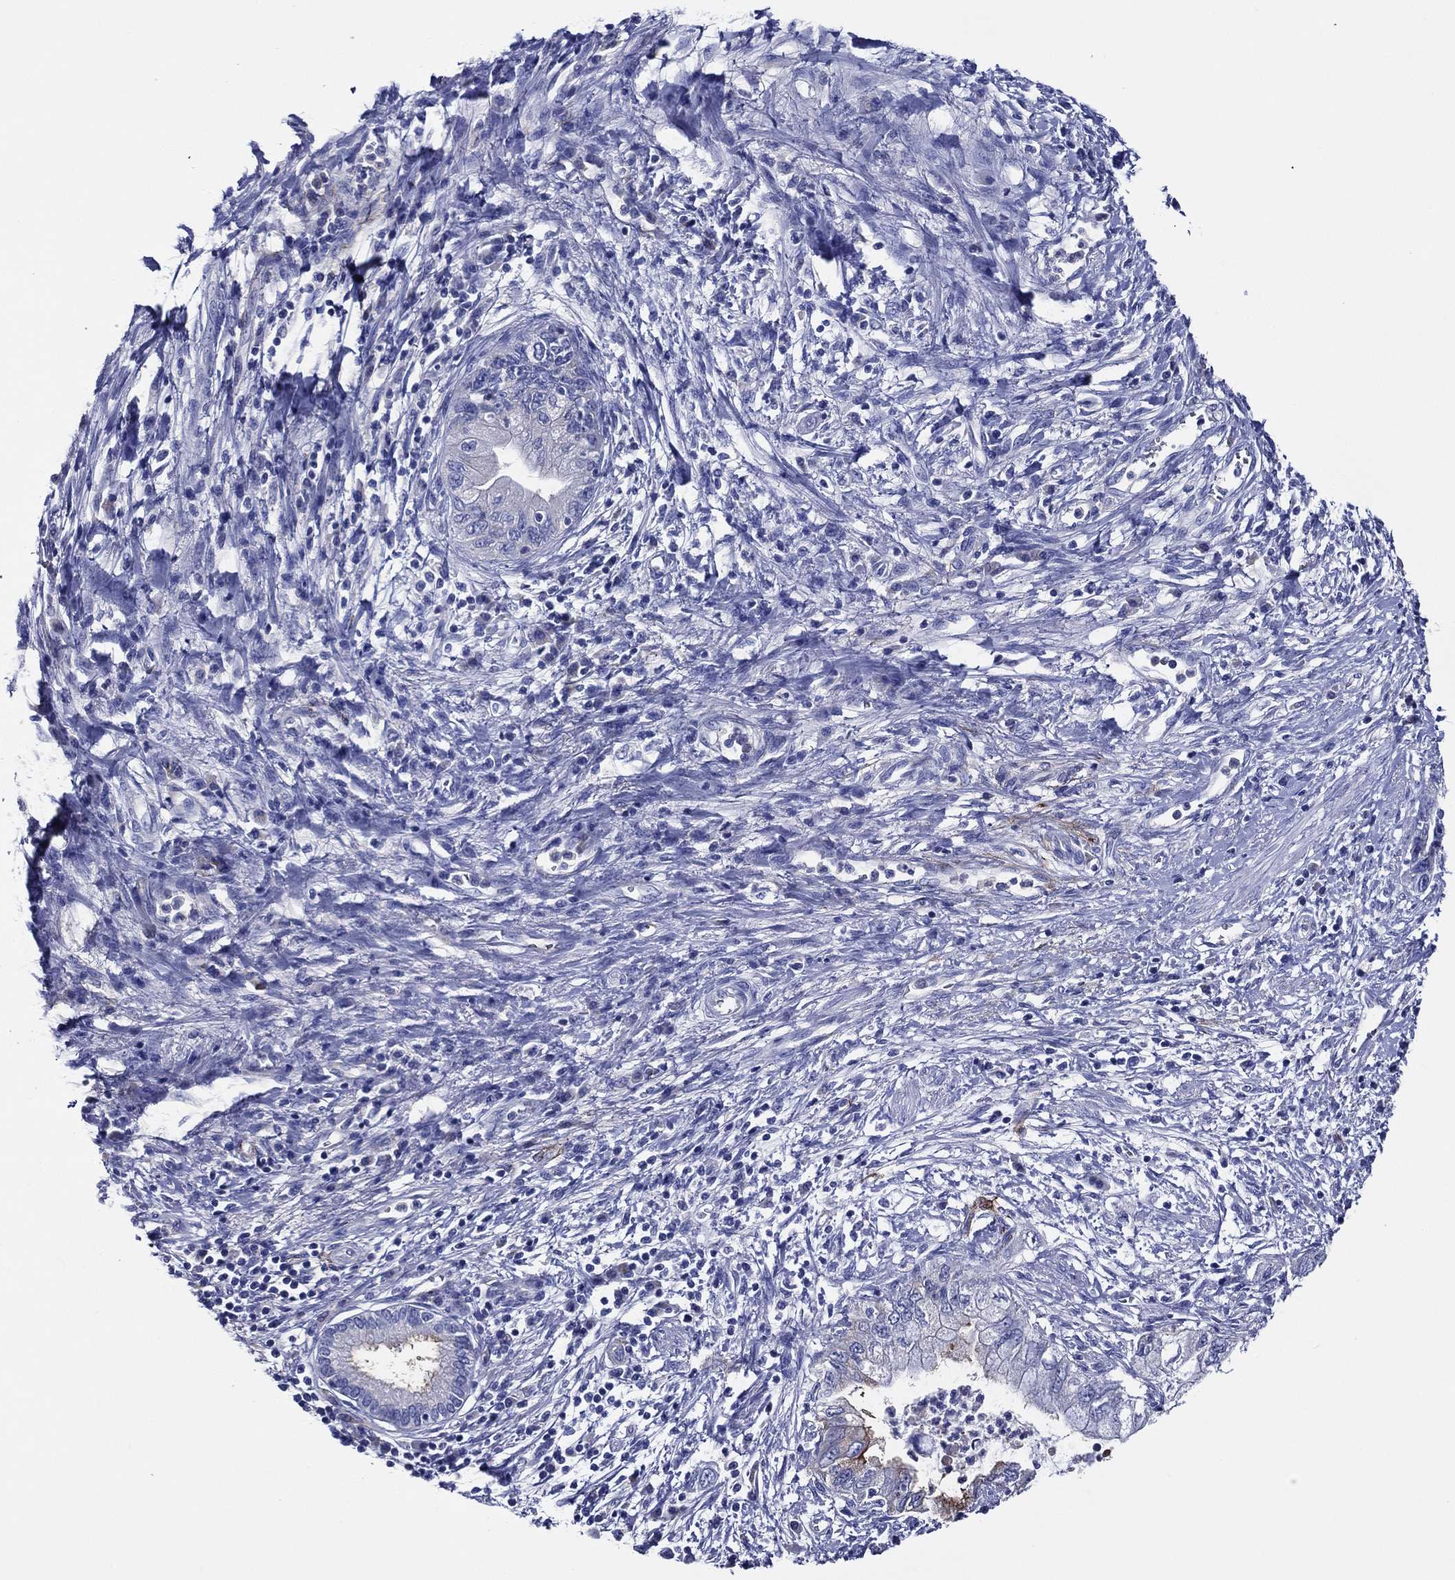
{"staining": {"intensity": "strong", "quantity": "<25%", "location": "cytoplasmic/membranous"}, "tissue": "pancreatic cancer", "cell_type": "Tumor cells", "image_type": "cancer", "snomed": [{"axis": "morphology", "description": "Adenocarcinoma, NOS"}, {"axis": "topography", "description": "Pancreas"}], "caption": "This is an image of immunohistochemistry staining of pancreatic adenocarcinoma, which shows strong expression in the cytoplasmic/membranous of tumor cells.", "gene": "ACE2", "patient": {"sex": "female", "age": 73}}